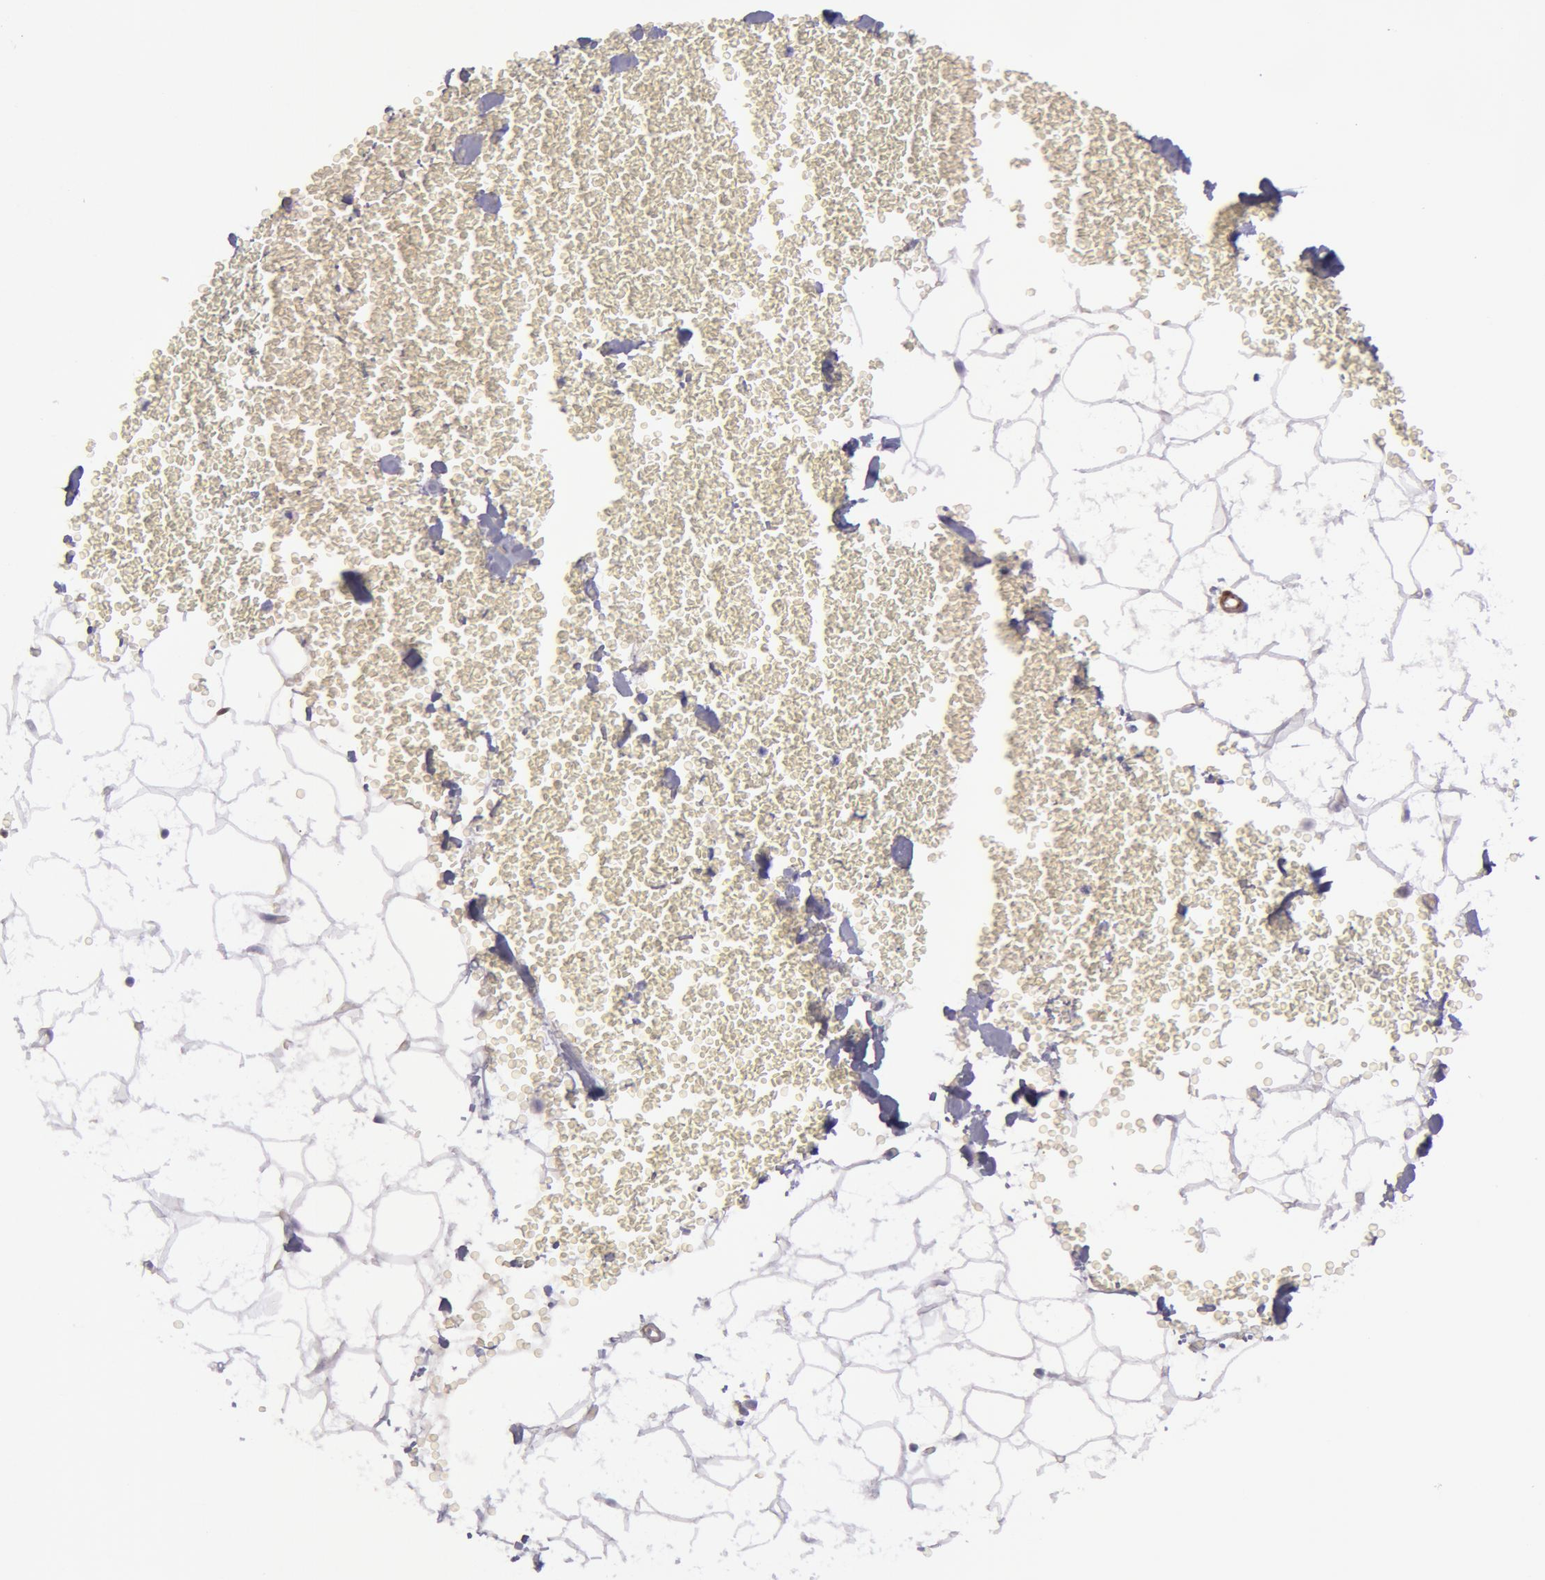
{"staining": {"intensity": "negative", "quantity": "none", "location": "none"}, "tissue": "adipose tissue", "cell_type": "Adipocytes", "image_type": "normal", "snomed": [{"axis": "morphology", "description": "Normal tissue, NOS"}, {"axis": "morphology", "description": "Inflammation, NOS"}, {"axis": "topography", "description": "Lymph node"}, {"axis": "topography", "description": "Peripheral nerve tissue"}], "caption": "Immunohistochemical staining of unremarkable human adipose tissue exhibits no significant staining in adipocytes.", "gene": "TAGLN", "patient": {"sex": "male", "age": 52}}